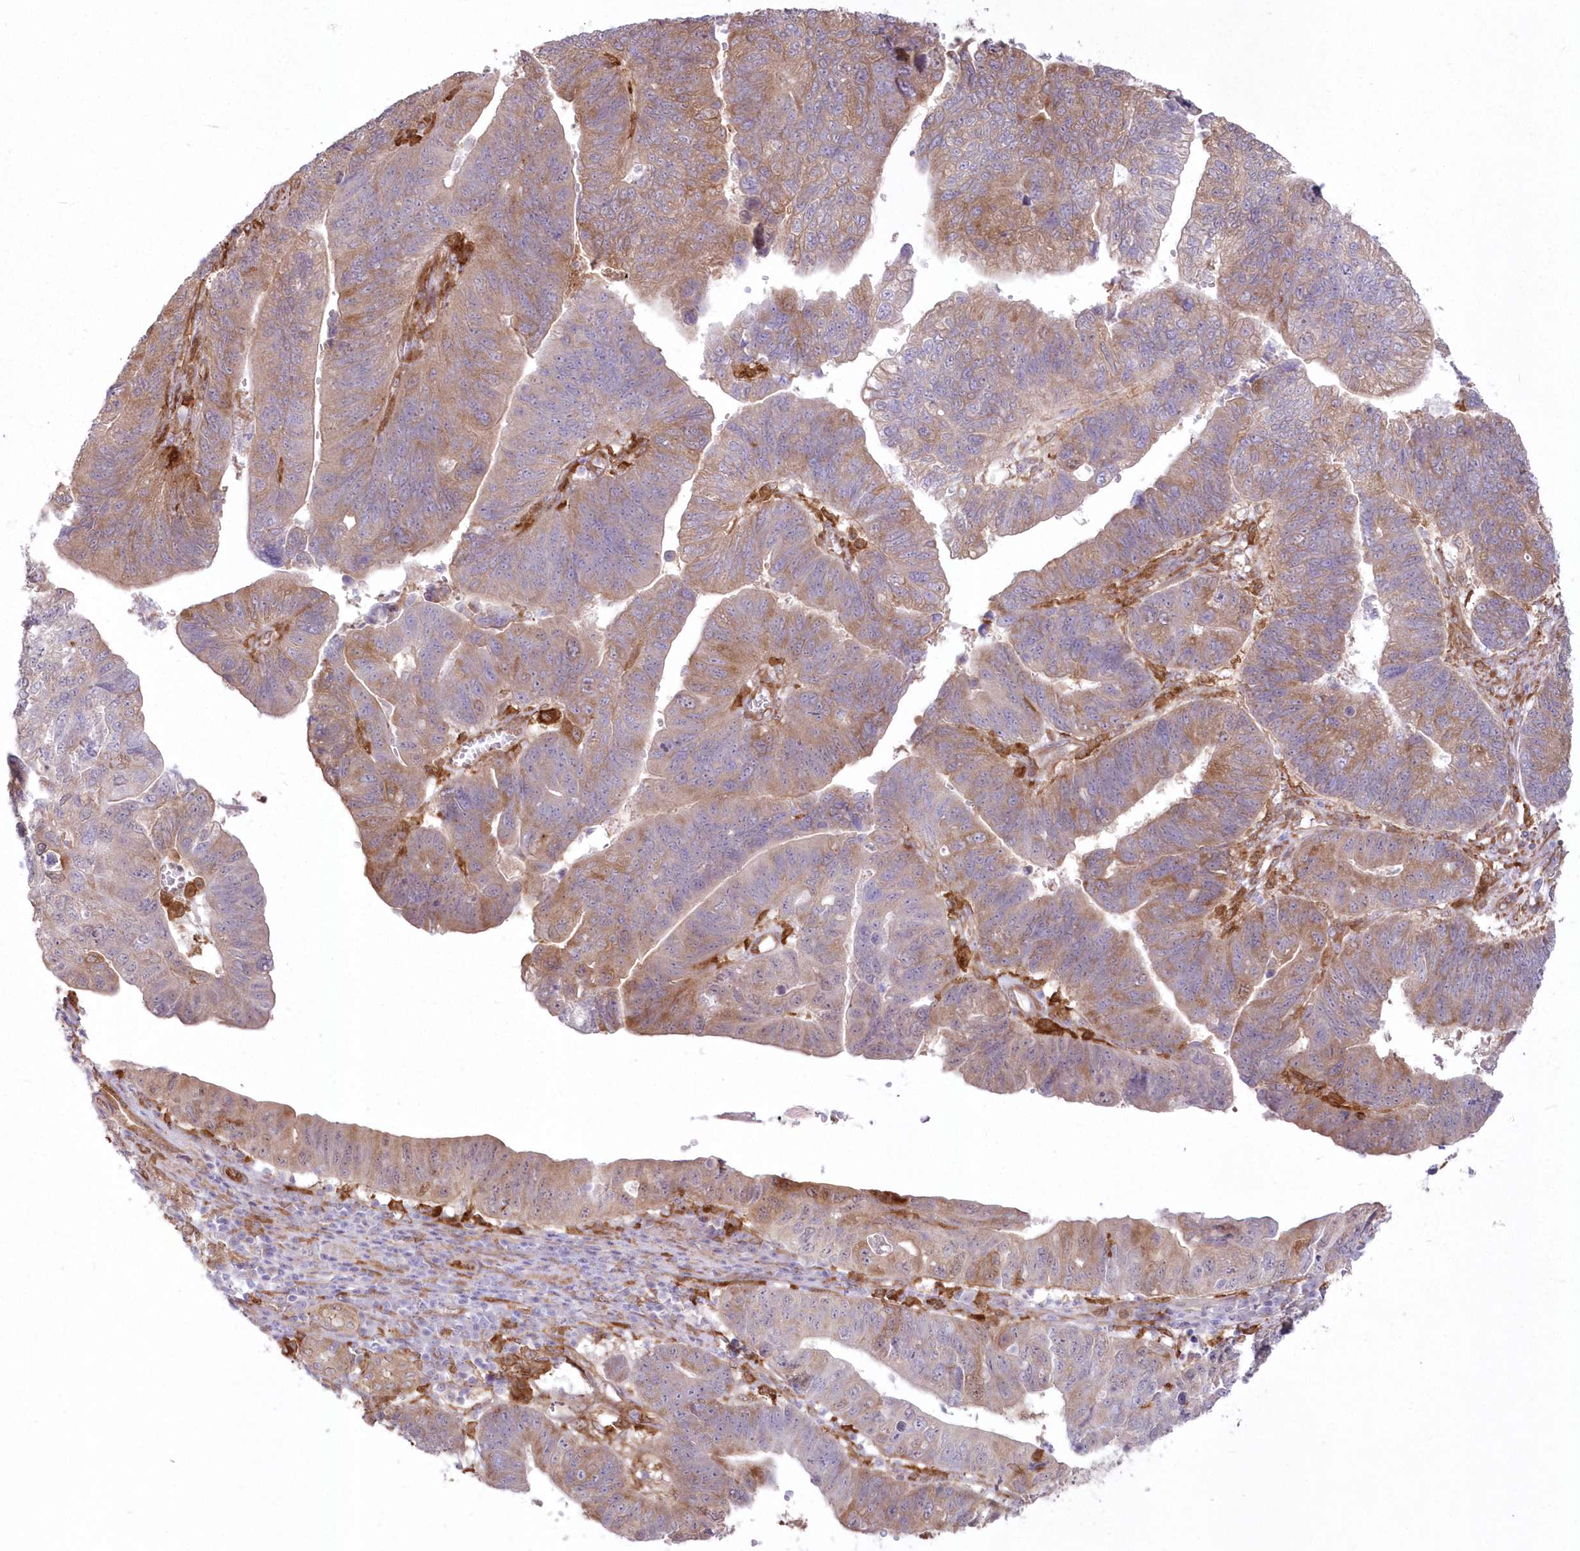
{"staining": {"intensity": "moderate", "quantity": "25%-75%", "location": "cytoplasmic/membranous"}, "tissue": "stomach cancer", "cell_type": "Tumor cells", "image_type": "cancer", "snomed": [{"axis": "morphology", "description": "Adenocarcinoma, NOS"}, {"axis": "topography", "description": "Stomach"}], "caption": "Tumor cells reveal medium levels of moderate cytoplasmic/membranous expression in approximately 25%-75% of cells in human adenocarcinoma (stomach). Ihc stains the protein of interest in brown and the nuclei are stained blue.", "gene": "SH3PXD2B", "patient": {"sex": "male", "age": 59}}